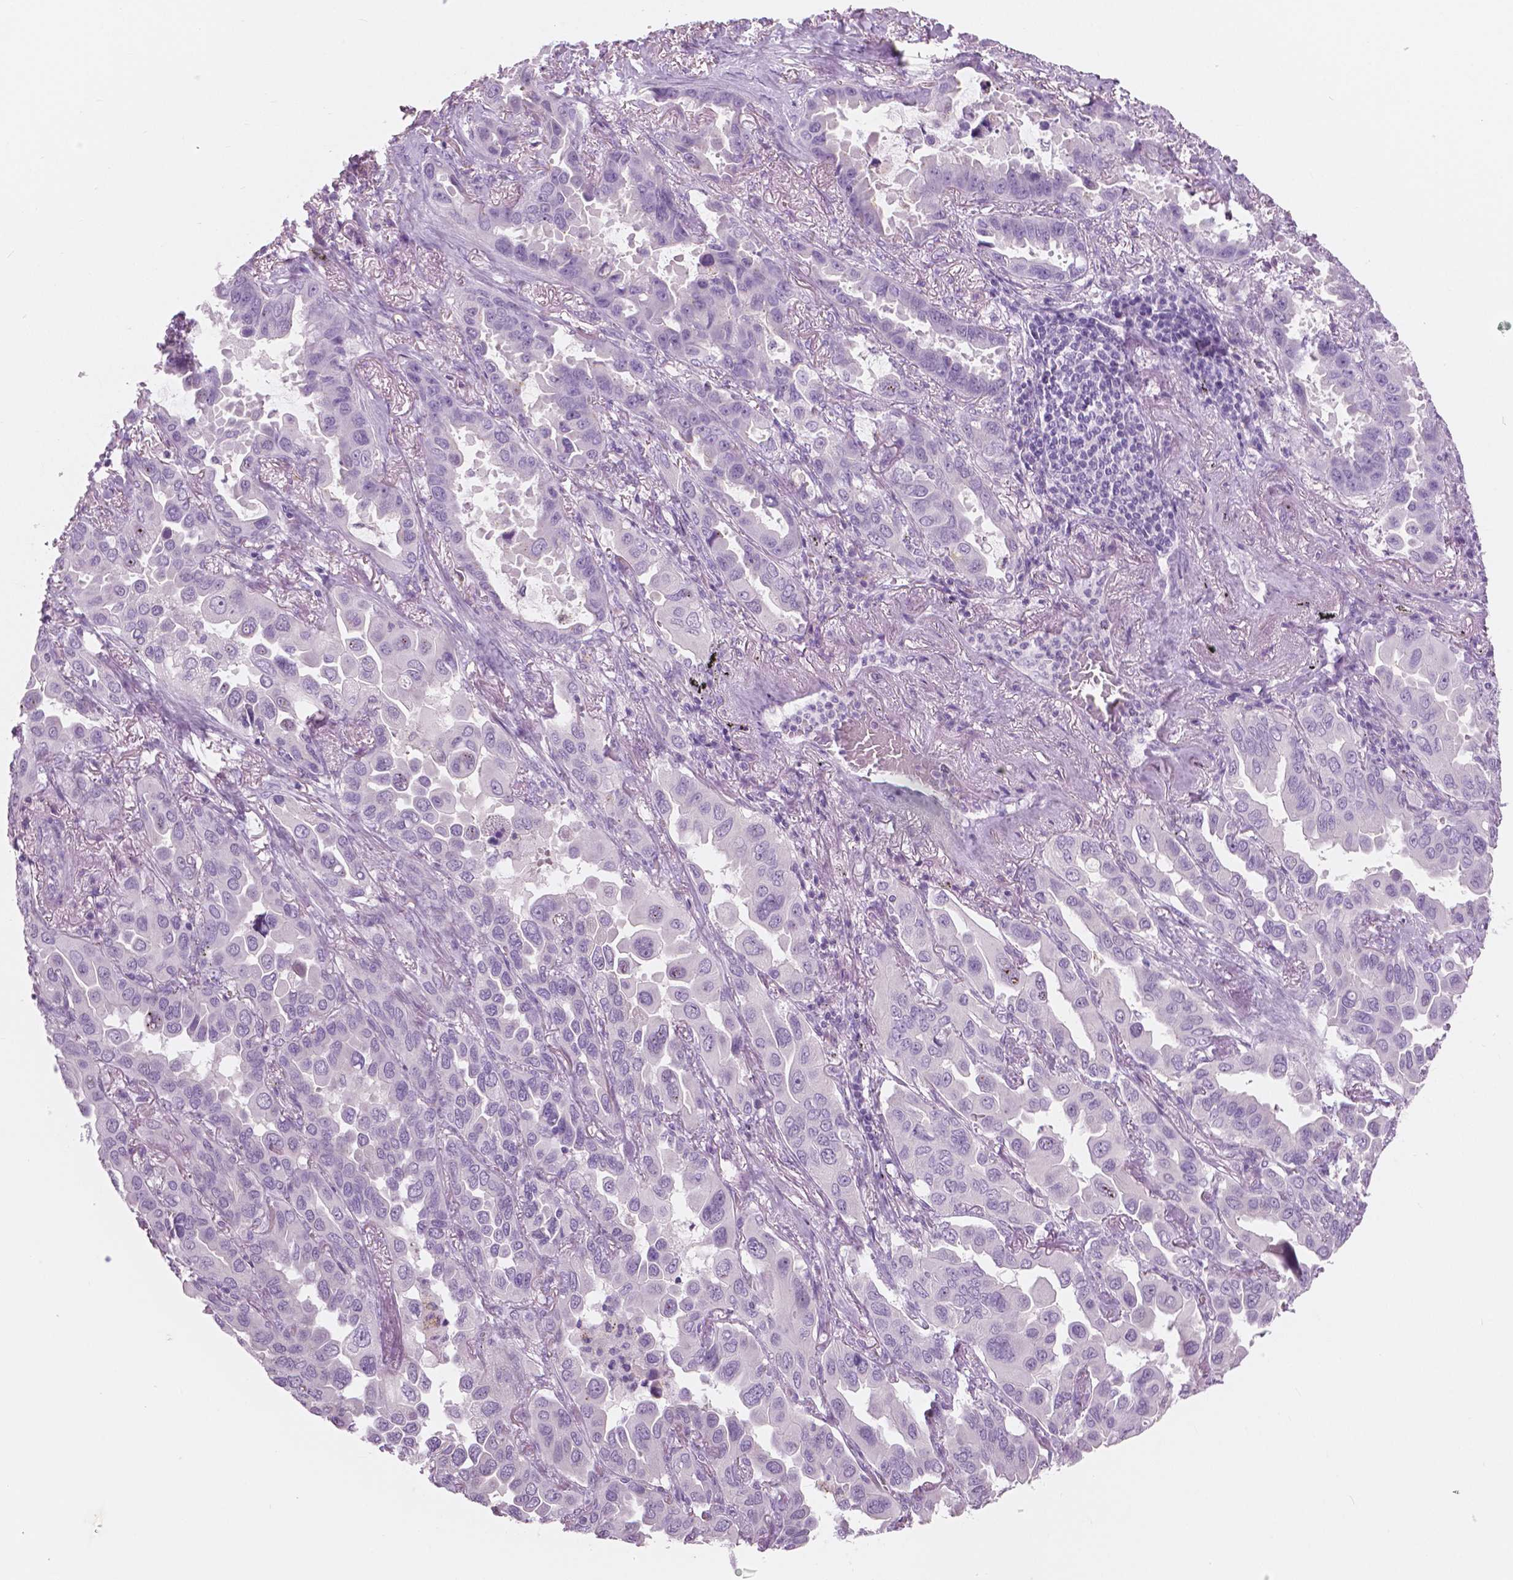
{"staining": {"intensity": "negative", "quantity": "none", "location": "none"}, "tissue": "lung cancer", "cell_type": "Tumor cells", "image_type": "cancer", "snomed": [{"axis": "morphology", "description": "Adenocarcinoma, NOS"}, {"axis": "topography", "description": "Lung"}], "caption": "Immunohistochemistry (IHC) of lung cancer displays no staining in tumor cells.", "gene": "A4GNT", "patient": {"sex": "male", "age": 64}}